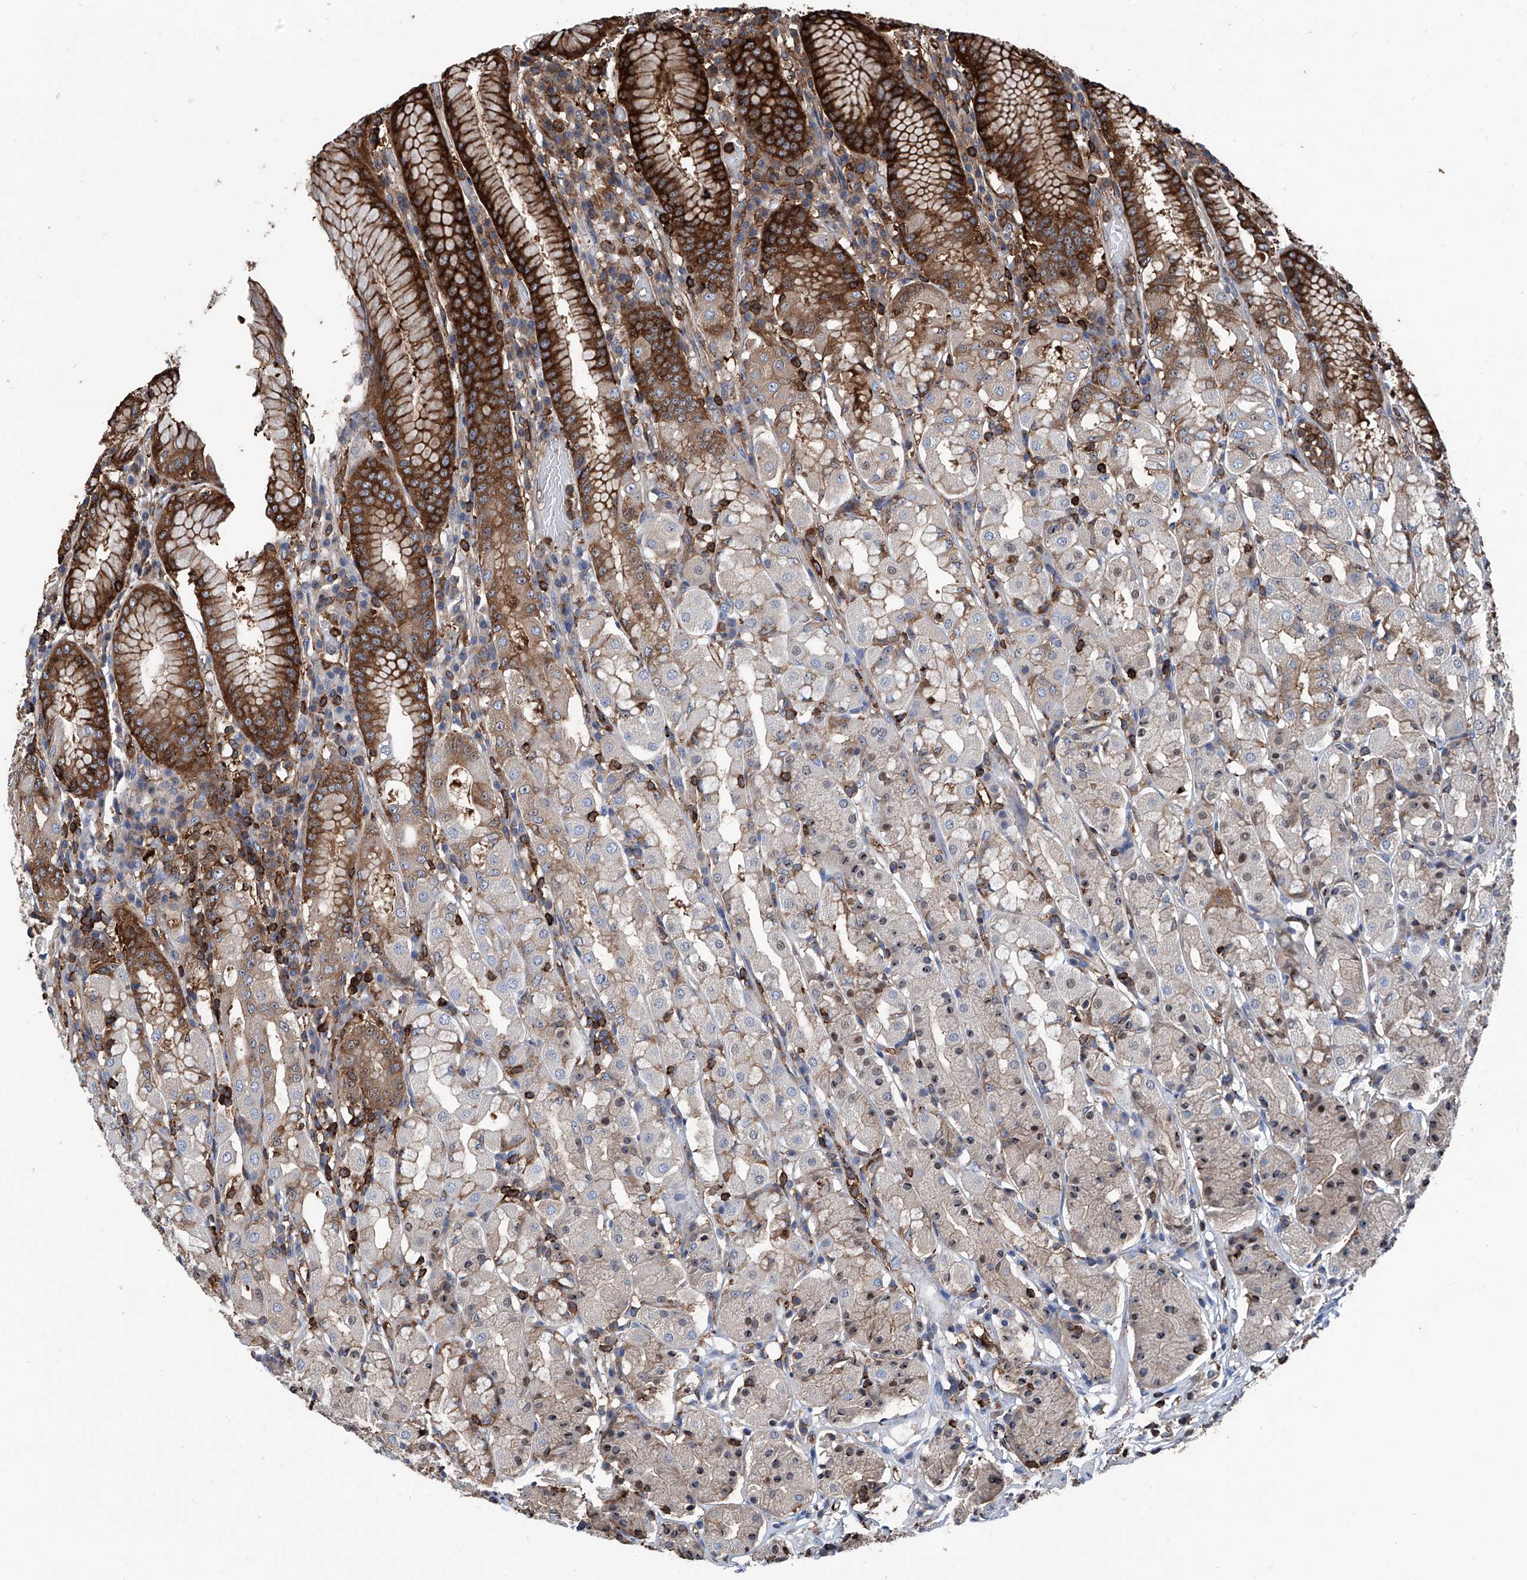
{"staining": {"intensity": "strong", "quantity": "25%-75%", "location": "cytoplasmic/membranous,nuclear"}, "tissue": "stomach", "cell_type": "Glandular cells", "image_type": "normal", "snomed": [{"axis": "morphology", "description": "Normal tissue, NOS"}, {"axis": "topography", "description": "Stomach"}, {"axis": "topography", "description": "Stomach, lower"}], "caption": "The image reveals immunohistochemical staining of normal stomach. There is strong cytoplasmic/membranous,nuclear expression is seen in approximately 25%-75% of glandular cells. The staining was performed using DAB, with brown indicating positive protein expression. Nuclei are stained blue with hematoxylin.", "gene": "ZNF484", "patient": {"sex": "female", "age": 56}}